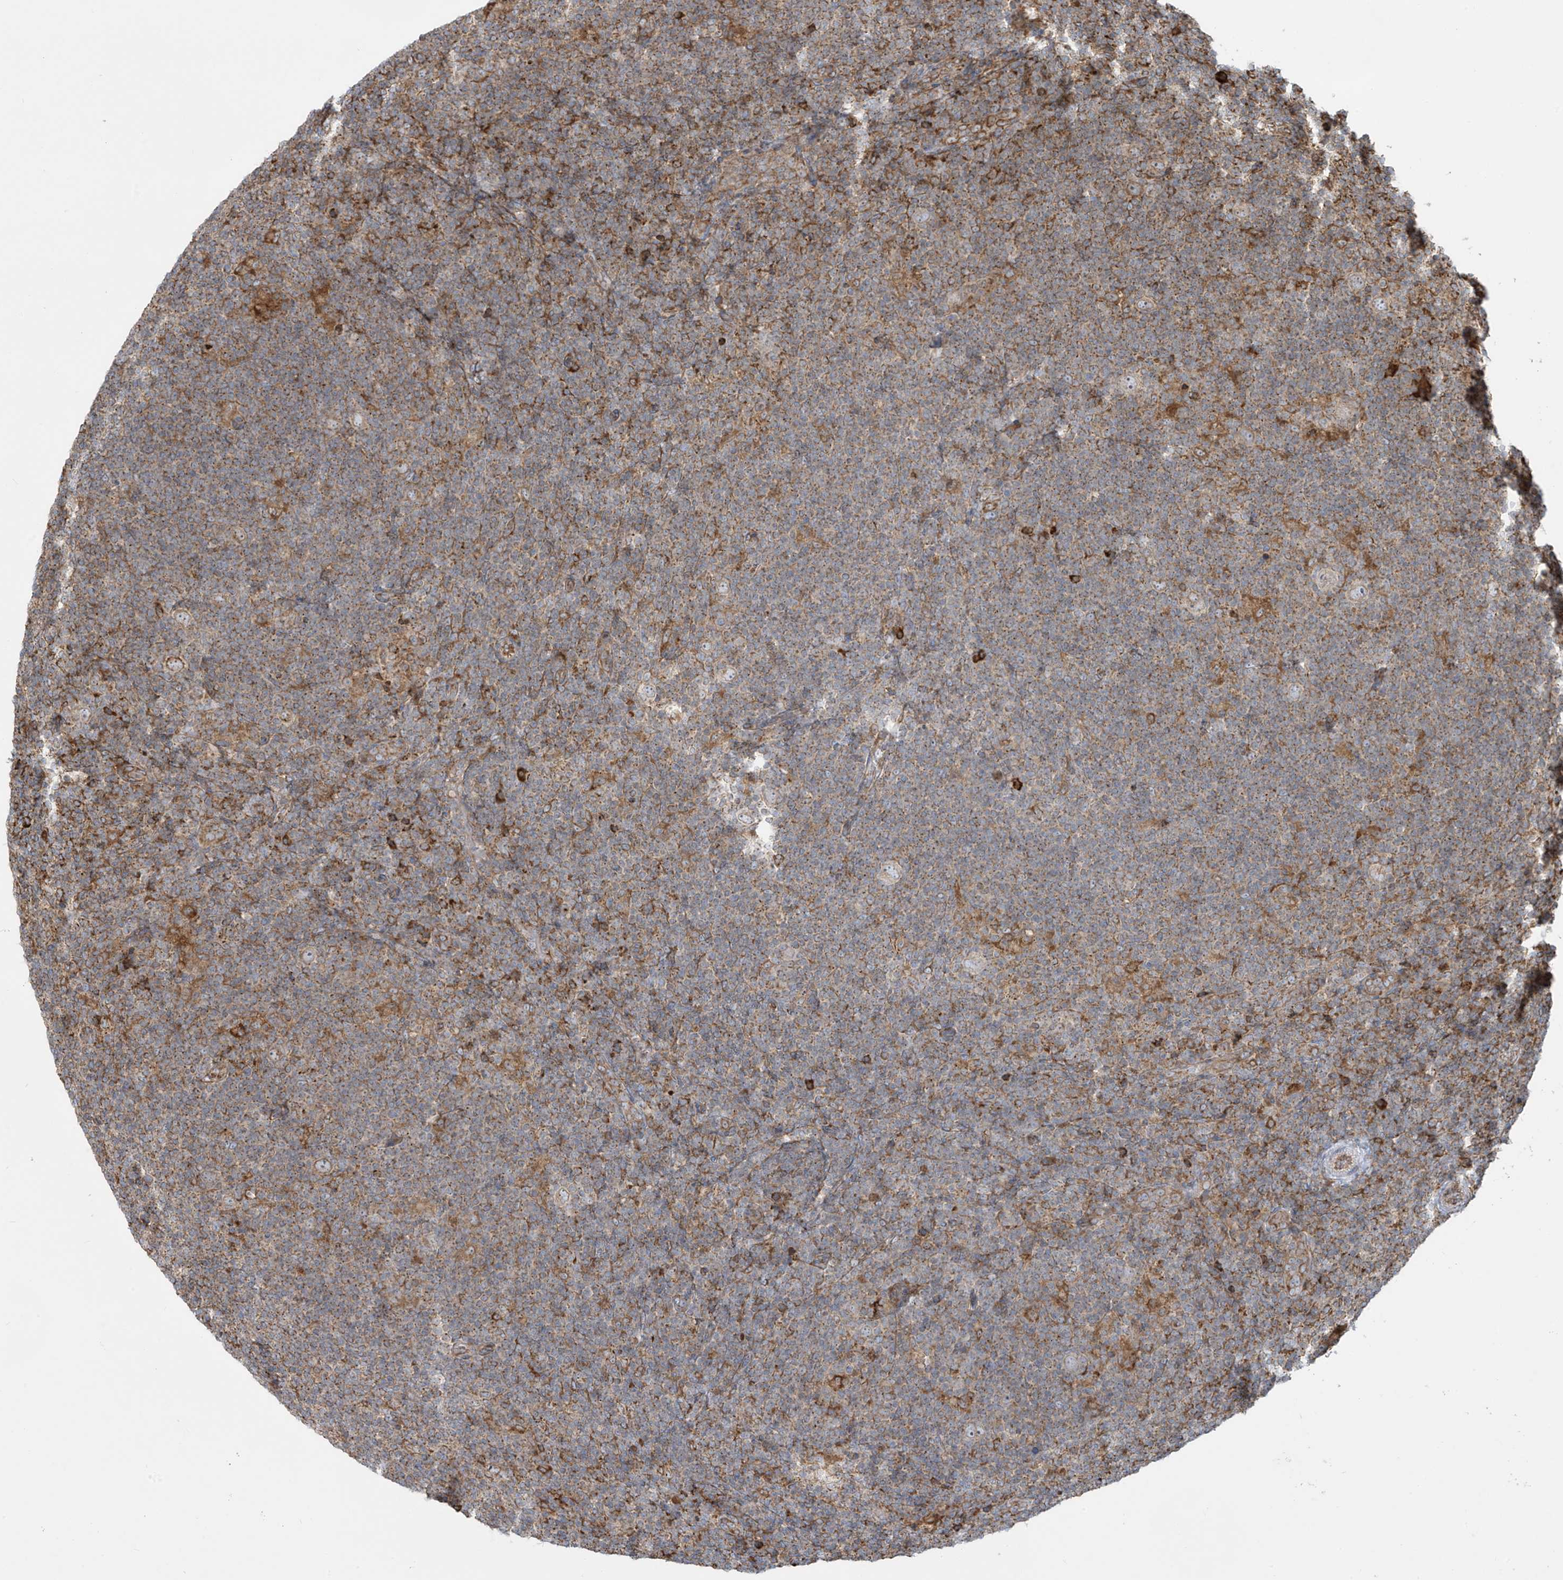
{"staining": {"intensity": "negative", "quantity": "none", "location": "none"}, "tissue": "lymphoma", "cell_type": "Tumor cells", "image_type": "cancer", "snomed": [{"axis": "morphology", "description": "Hodgkin's disease, NOS"}, {"axis": "topography", "description": "Lymph node"}], "caption": "The photomicrograph exhibits no staining of tumor cells in lymphoma. Brightfield microscopy of IHC stained with DAB (3,3'-diaminobenzidine) (brown) and hematoxylin (blue), captured at high magnification.", "gene": "MX1", "patient": {"sex": "female", "age": 57}}